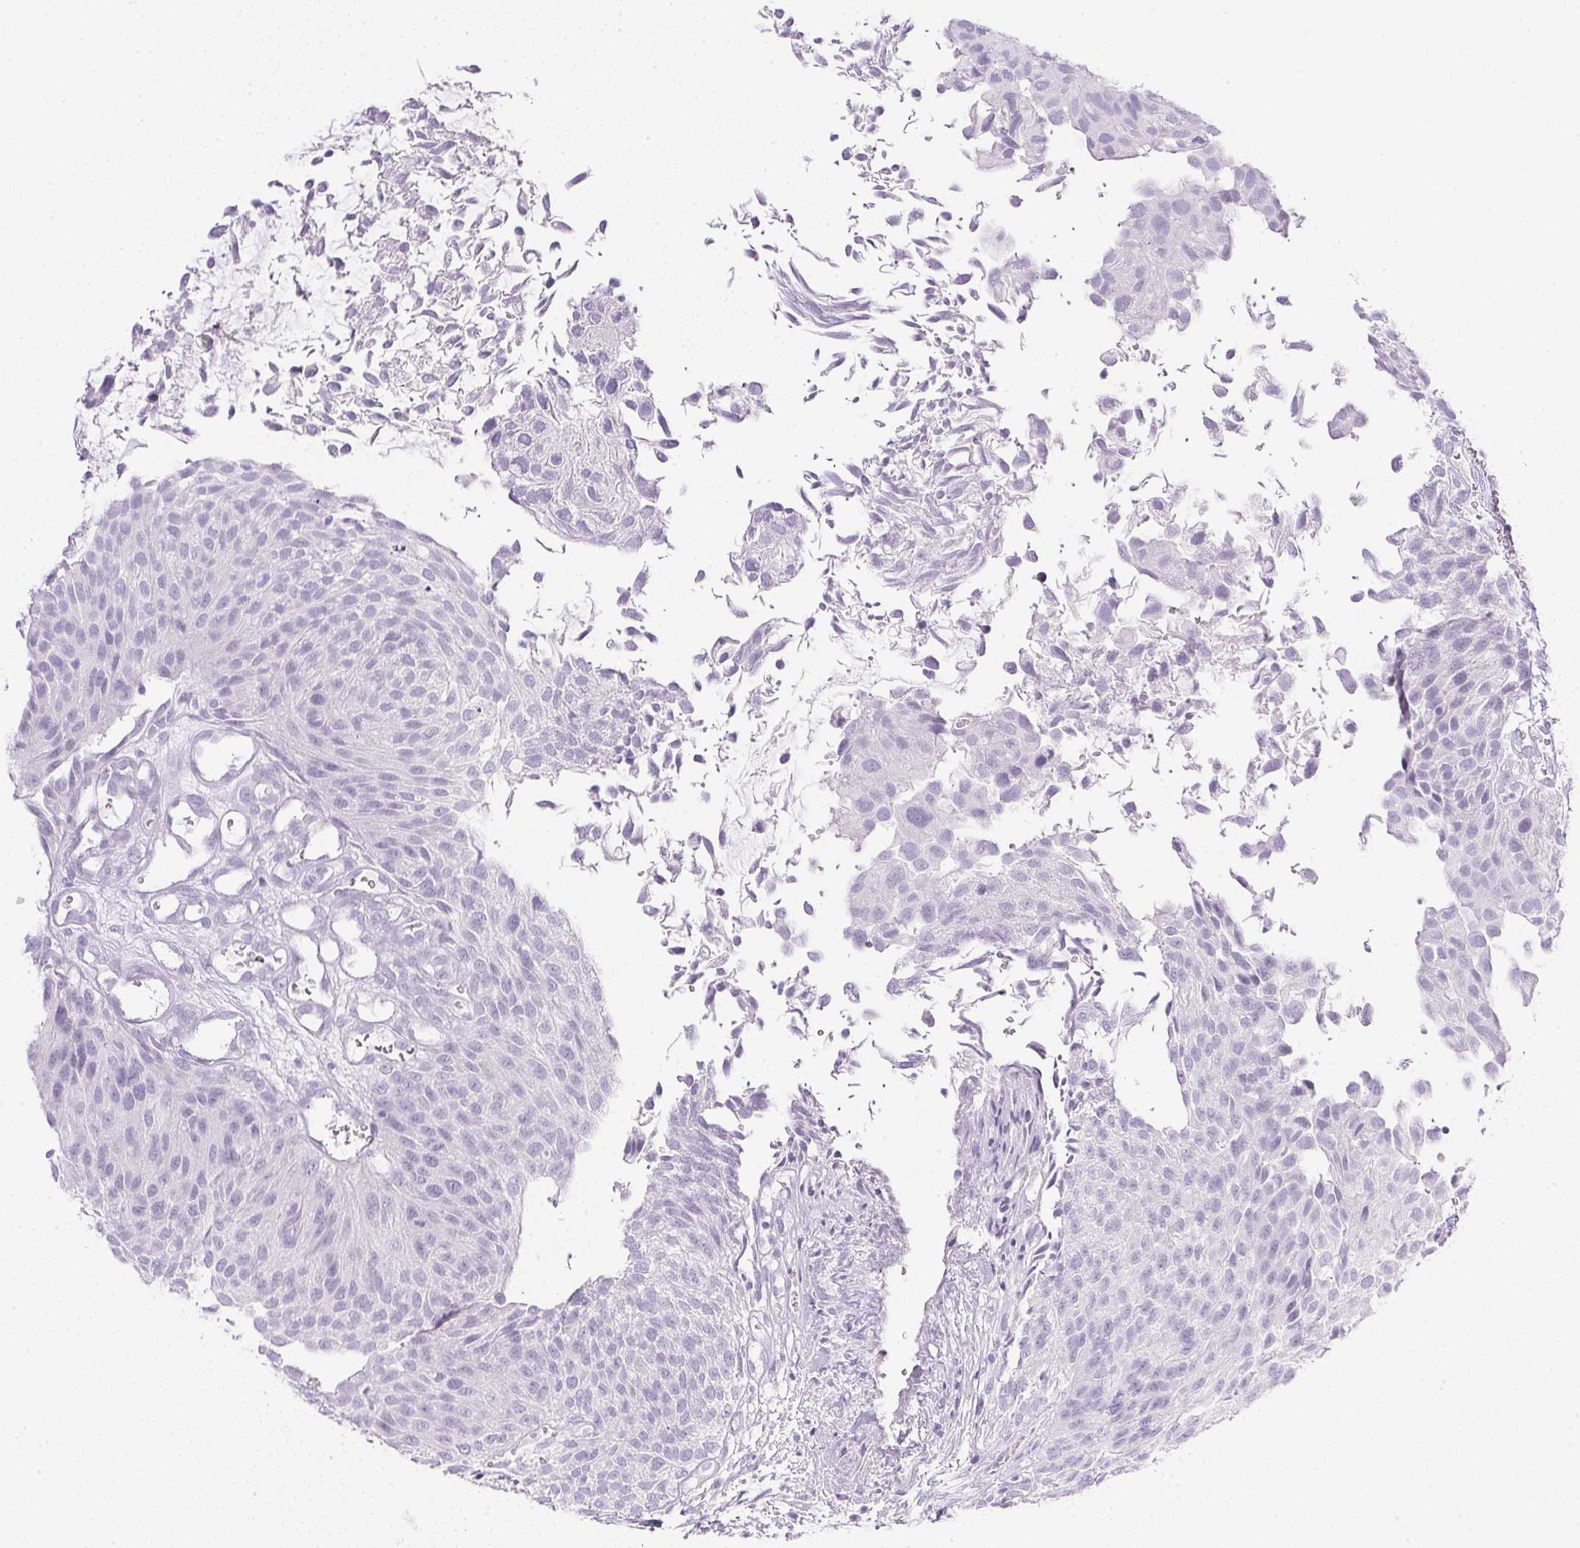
{"staining": {"intensity": "negative", "quantity": "none", "location": "none"}, "tissue": "urothelial cancer", "cell_type": "Tumor cells", "image_type": "cancer", "snomed": [{"axis": "morphology", "description": "Urothelial carcinoma, NOS"}, {"axis": "topography", "description": "Urinary bladder"}], "caption": "The photomicrograph demonstrates no staining of tumor cells in urothelial cancer.", "gene": "CPB1", "patient": {"sex": "male", "age": 84}}